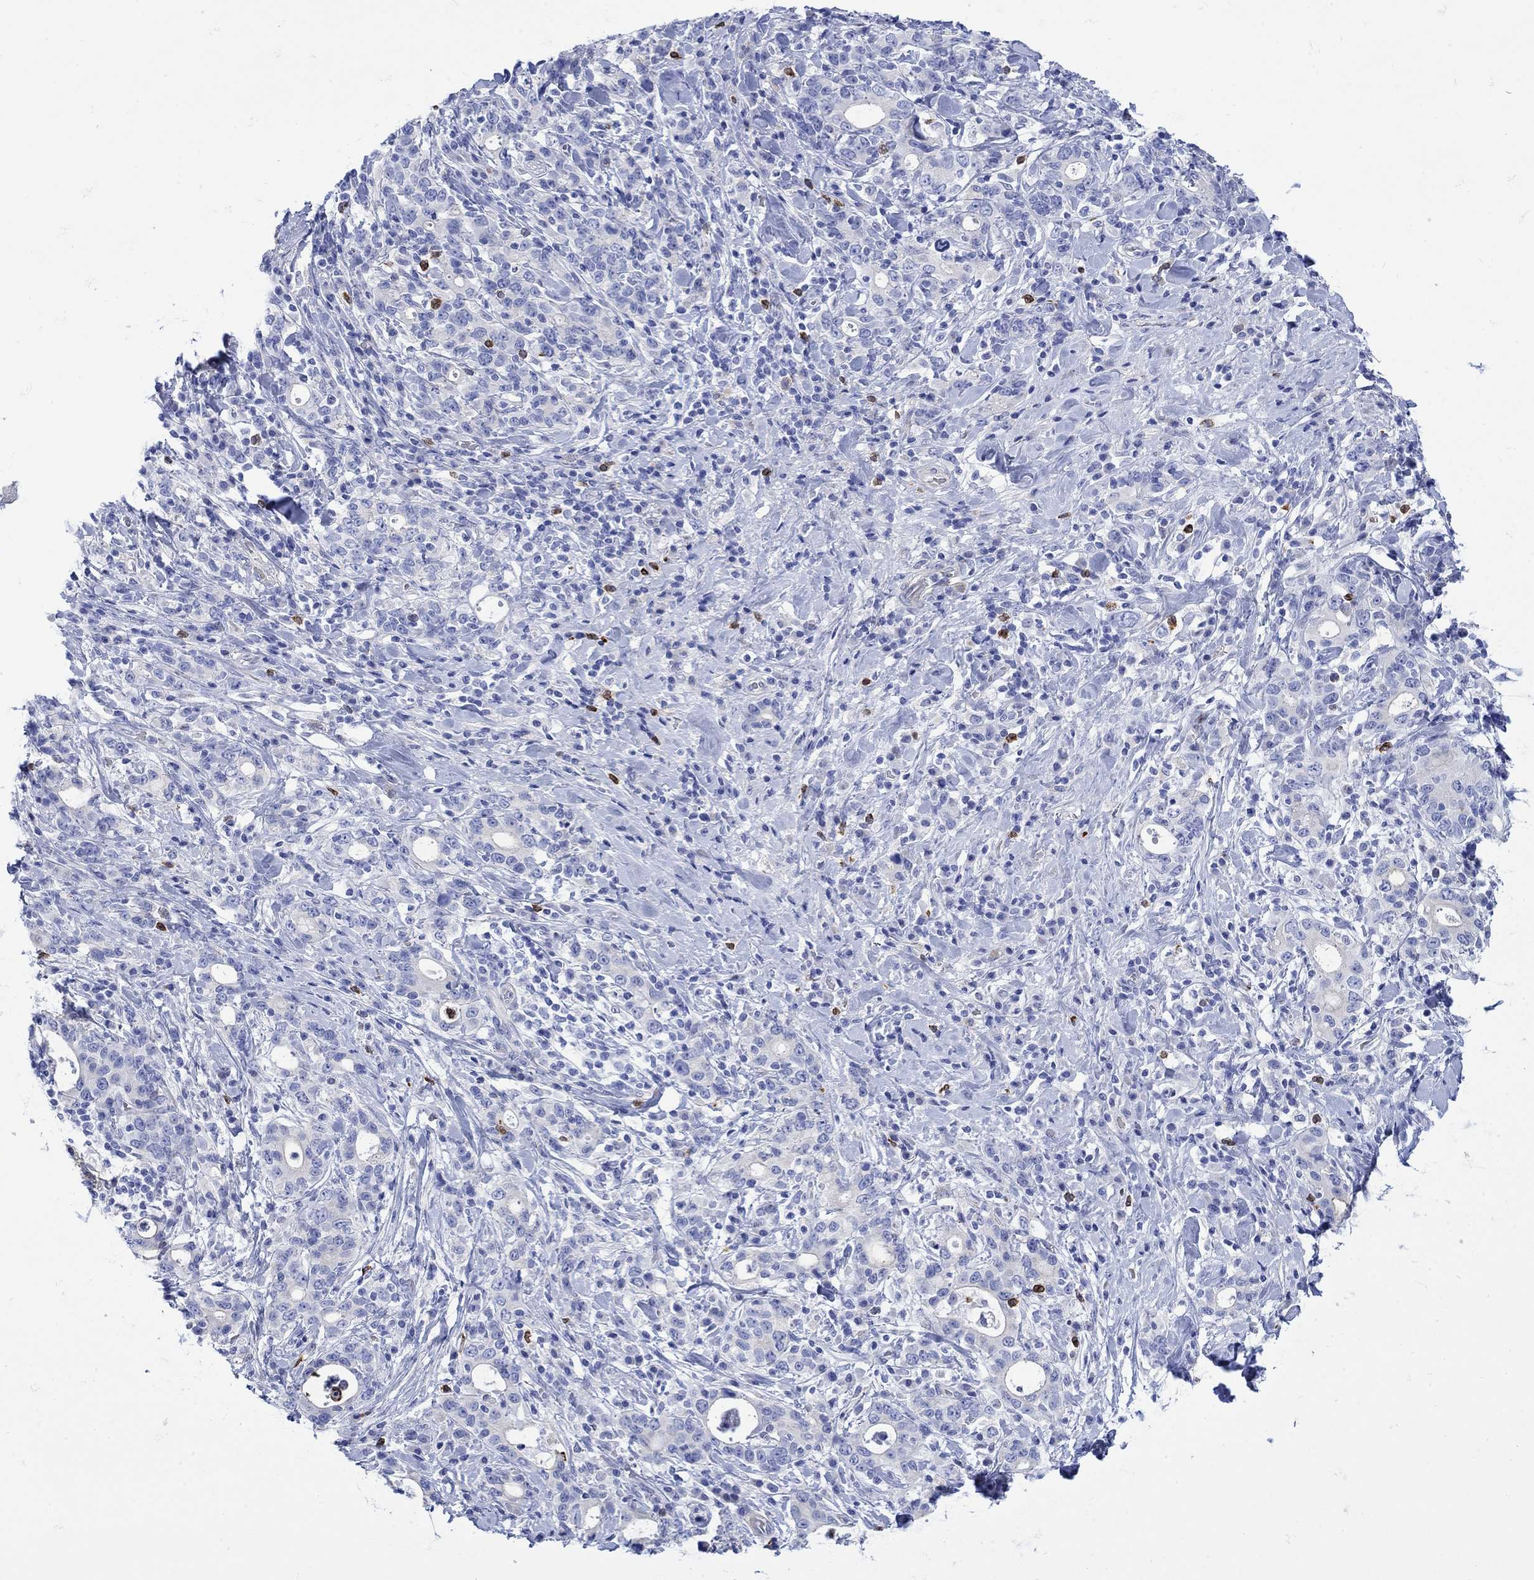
{"staining": {"intensity": "negative", "quantity": "none", "location": "none"}, "tissue": "stomach cancer", "cell_type": "Tumor cells", "image_type": "cancer", "snomed": [{"axis": "morphology", "description": "Adenocarcinoma, NOS"}, {"axis": "topography", "description": "Stomach"}], "caption": "Immunohistochemistry (IHC) of human stomach cancer (adenocarcinoma) shows no expression in tumor cells. (Brightfield microscopy of DAB immunohistochemistry at high magnification).", "gene": "ANKMY1", "patient": {"sex": "male", "age": 79}}